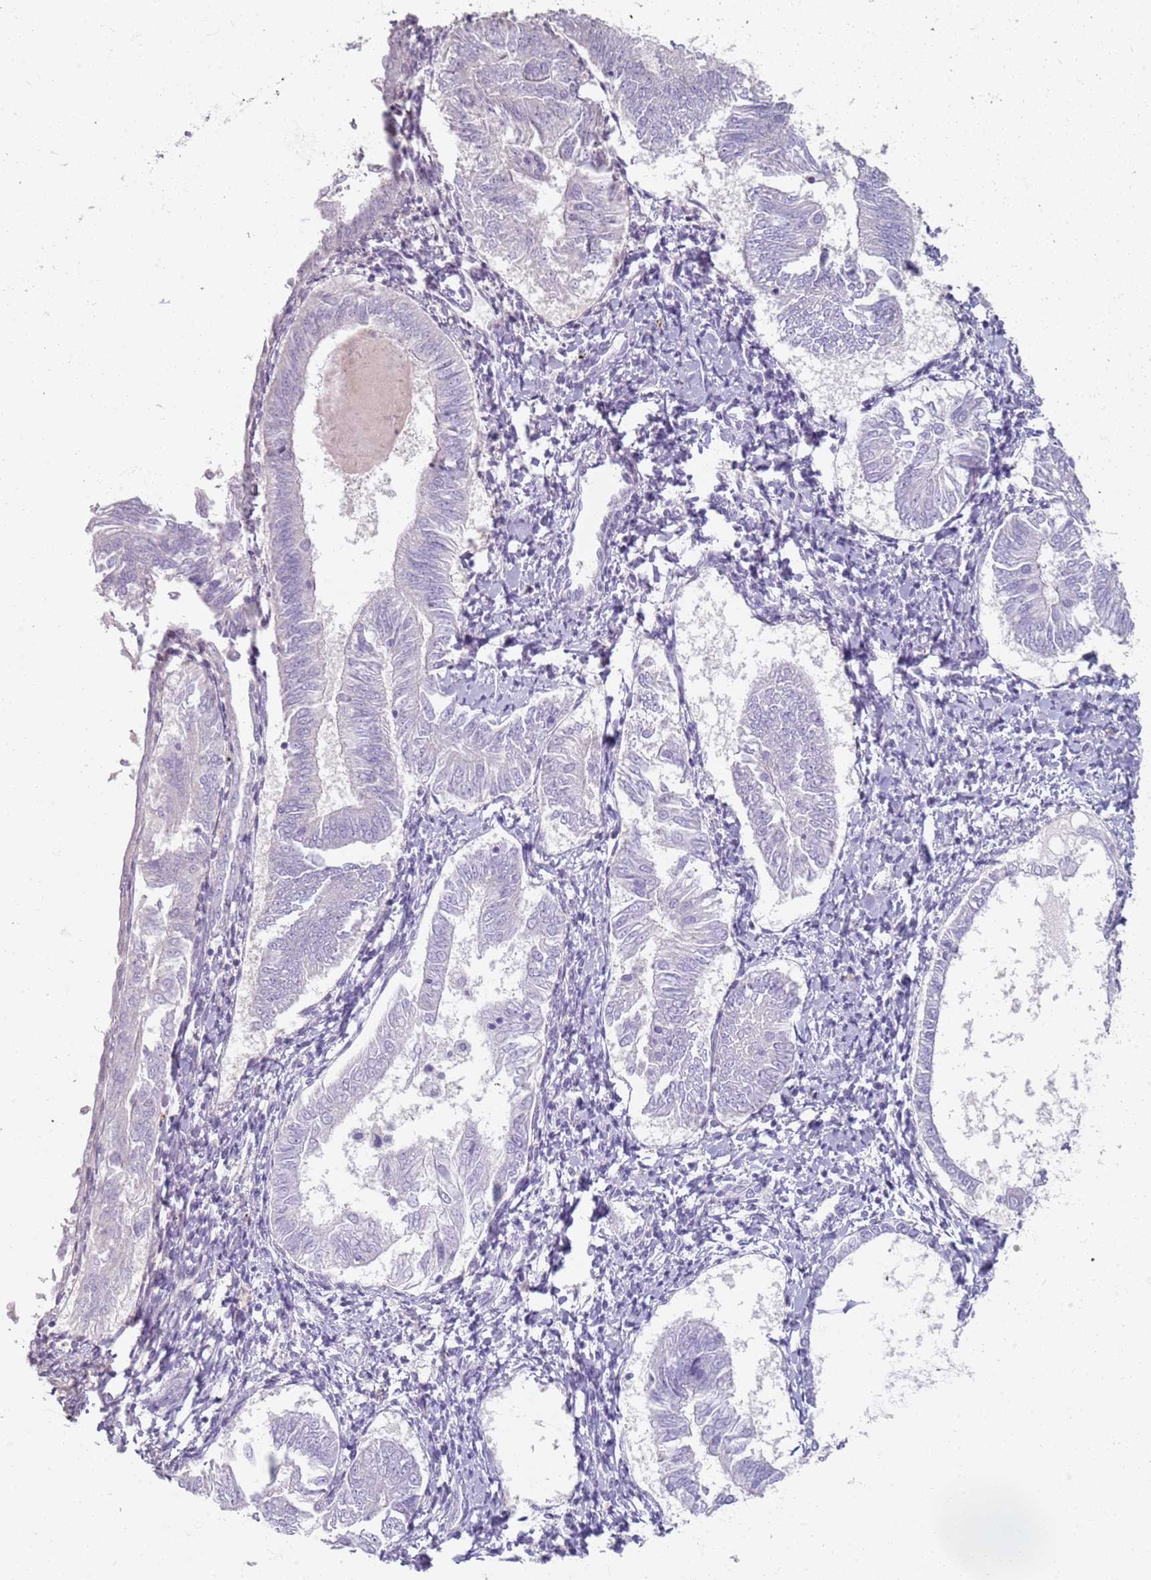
{"staining": {"intensity": "negative", "quantity": "none", "location": "none"}, "tissue": "endometrial cancer", "cell_type": "Tumor cells", "image_type": "cancer", "snomed": [{"axis": "morphology", "description": "Adenocarcinoma, NOS"}, {"axis": "topography", "description": "Endometrium"}], "caption": "The immunohistochemistry (IHC) micrograph has no significant staining in tumor cells of endometrial adenocarcinoma tissue.", "gene": "CD40LG", "patient": {"sex": "female", "age": 58}}